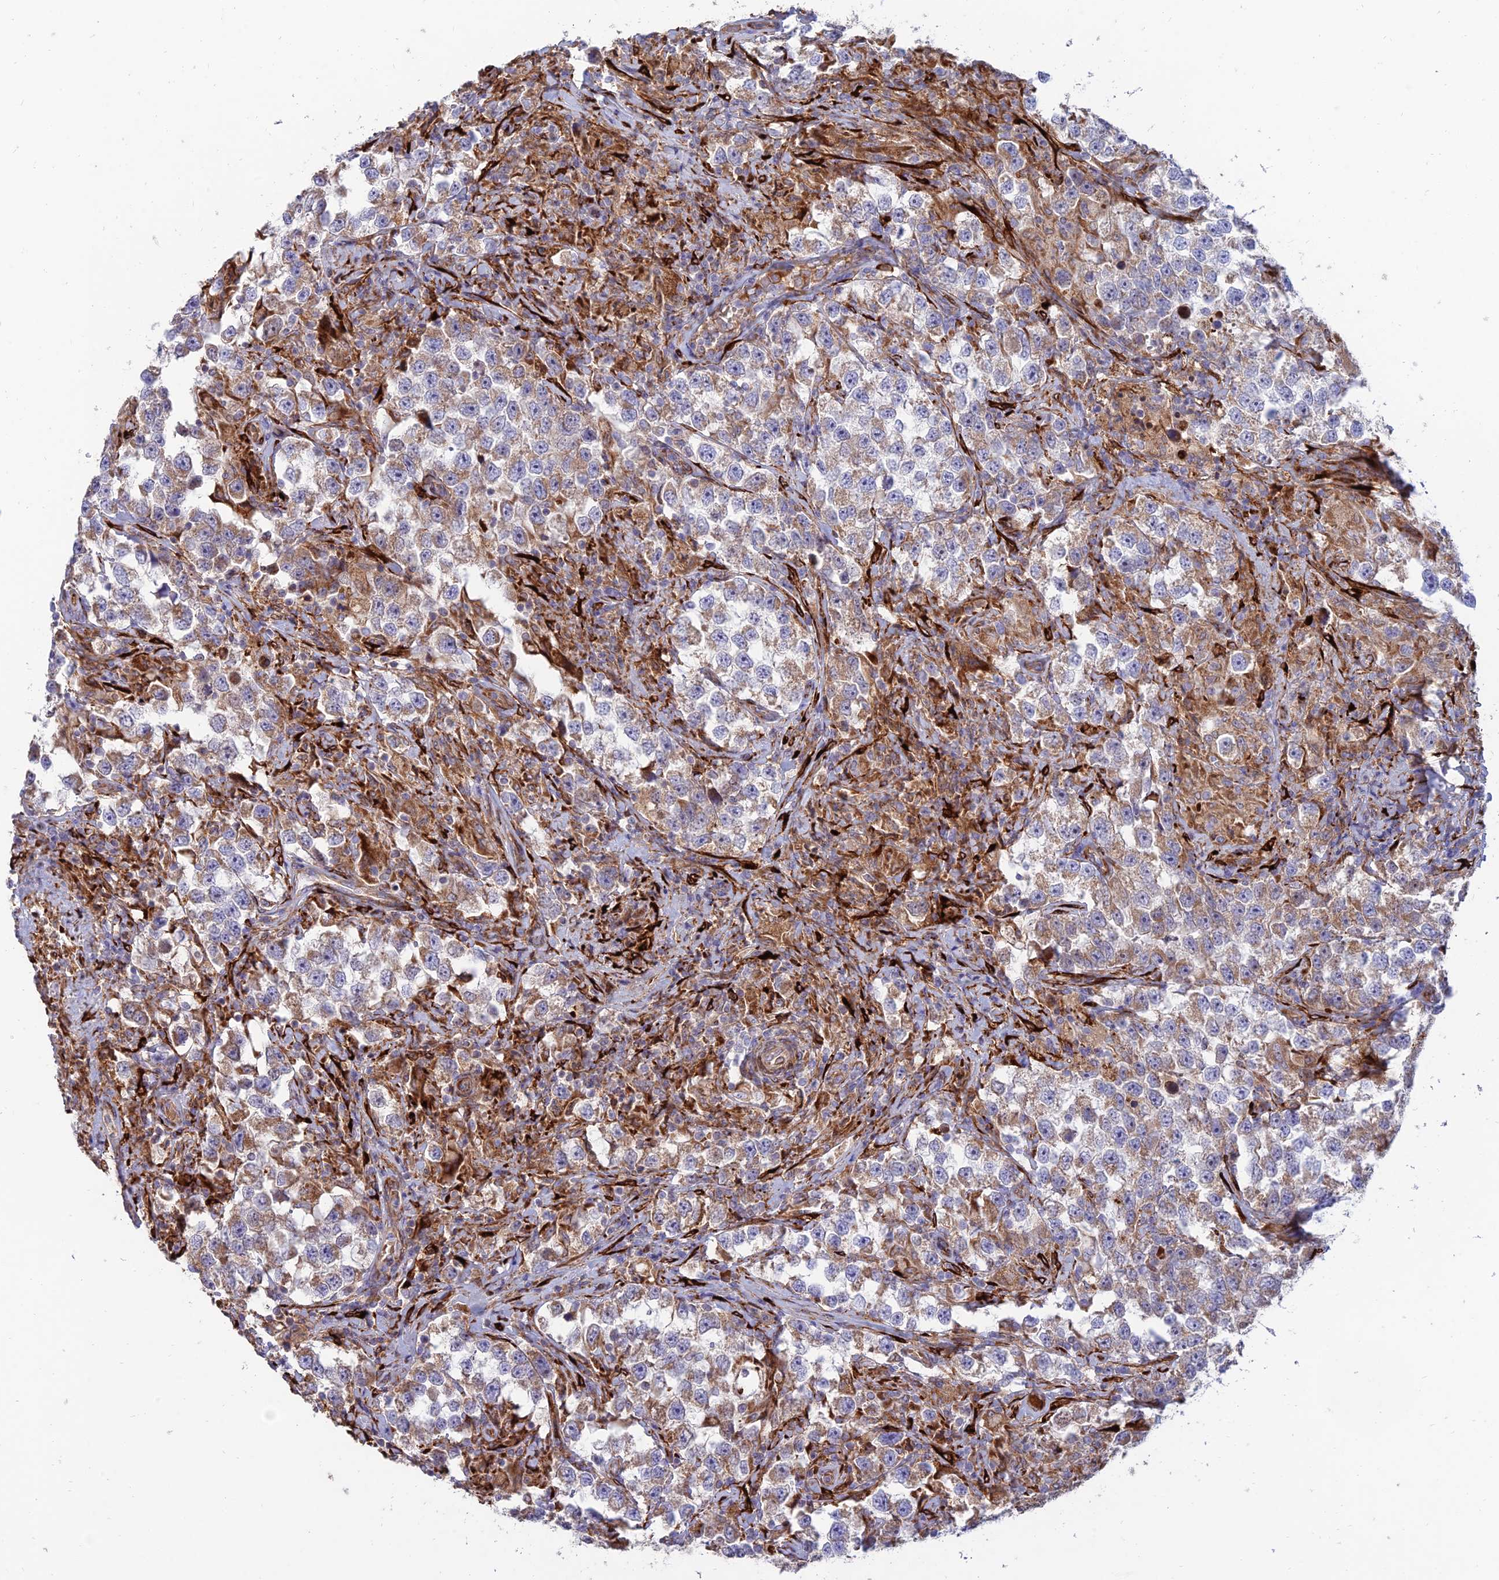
{"staining": {"intensity": "weak", "quantity": "25%-75%", "location": "cytoplasmic/membranous"}, "tissue": "testis cancer", "cell_type": "Tumor cells", "image_type": "cancer", "snomed": [{"axis": "morphology", "description": "Seminoma, NOS"}, {"axis": "topography", "description": "Testis"}], "caption": "This image shows immunohistochemistry staining of testis cancer (seminoma), with low weak cytoplasmic/membranous expression in about 25%-75% of tumor cells.", "gene": "RCN3", "patient": {"sex": "male", "age": 46}}